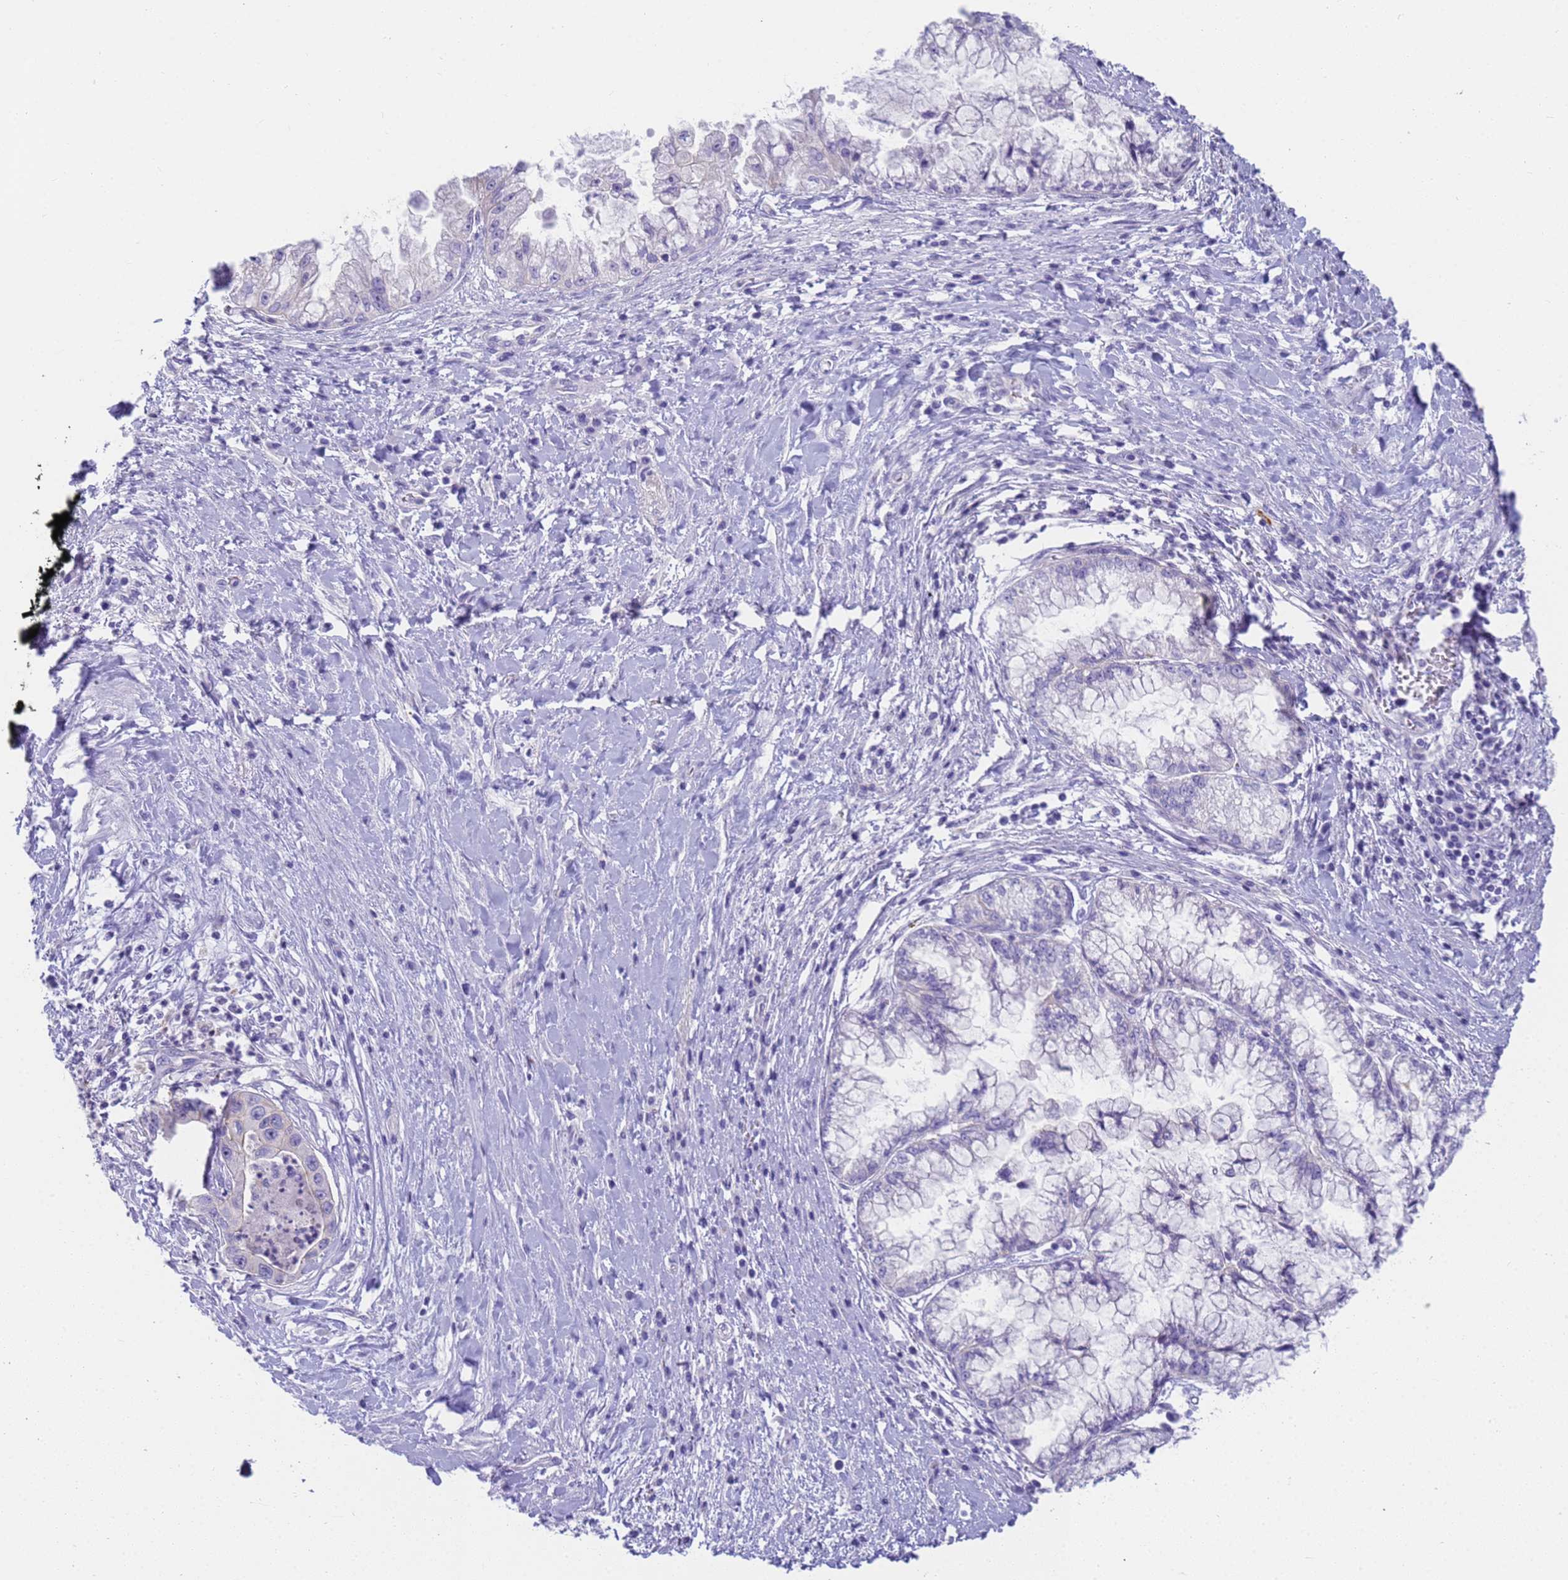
{"staining": {"intensity": "negative", "quantity": "none", "location": "none"}, "tissue": "pancreatic cancer", "cell_type": "Tumor cells", "image_type": "cancer", "snomed": [{"axis": "morphology", "description": "Adenocarcinoma, NOS"}, {"axis": "topography", "description": "Pancreas"}], "caption": "Pancreatic cancer (adenocarcinoma) was stained to show a protein in brown. There is no significant staining in tumor cells. (DAB (3,3'-diaminobenzidine) IHC with hematoxylin counter stain).", "gene": "RNASE2", "patient": {"sex": "male", "age": 73}}